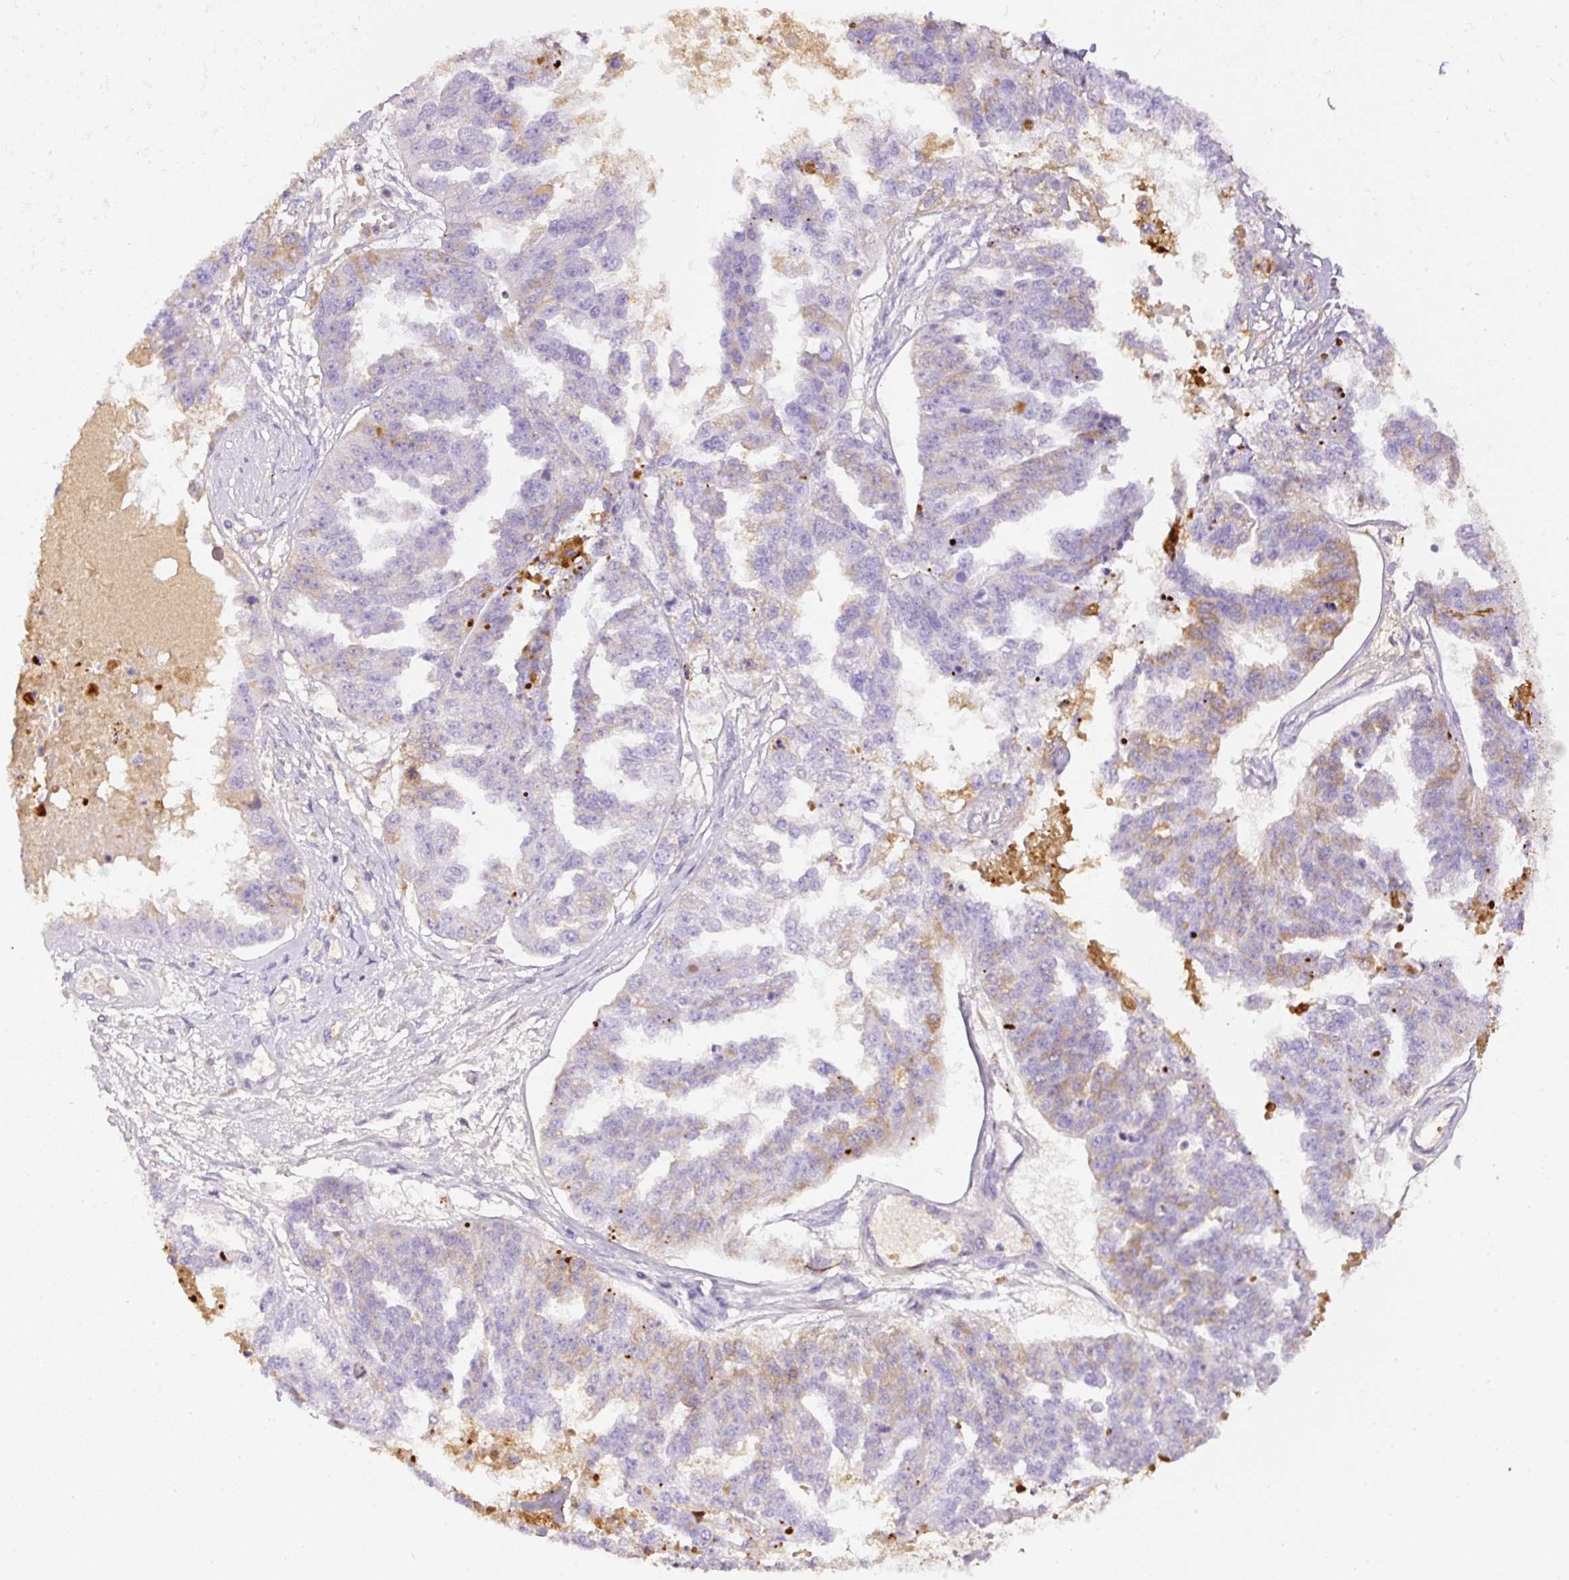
{"staining": {"intensity": "weak", "quantity": "<25%", "location": "cytoplasmic/membranous"}, "tissue": "ovarian cancer", "cell_type": "Tumor cells", "image_type": "cancer", "snomed": [{"axis": "morphology", "description": "Cystadenocarcinoma, serous, NOS"}, {"axis": "topography", "description": "Ovary"}], "caption": "High power microscopy micrograph of an immunohistochemistry histopathology image of ovarian cancer (serous cystadenocarcinoma), revealing no significant expression in tumor cells.", "gene": "APCS", "patient": {"sex": "female", "age": 58}}